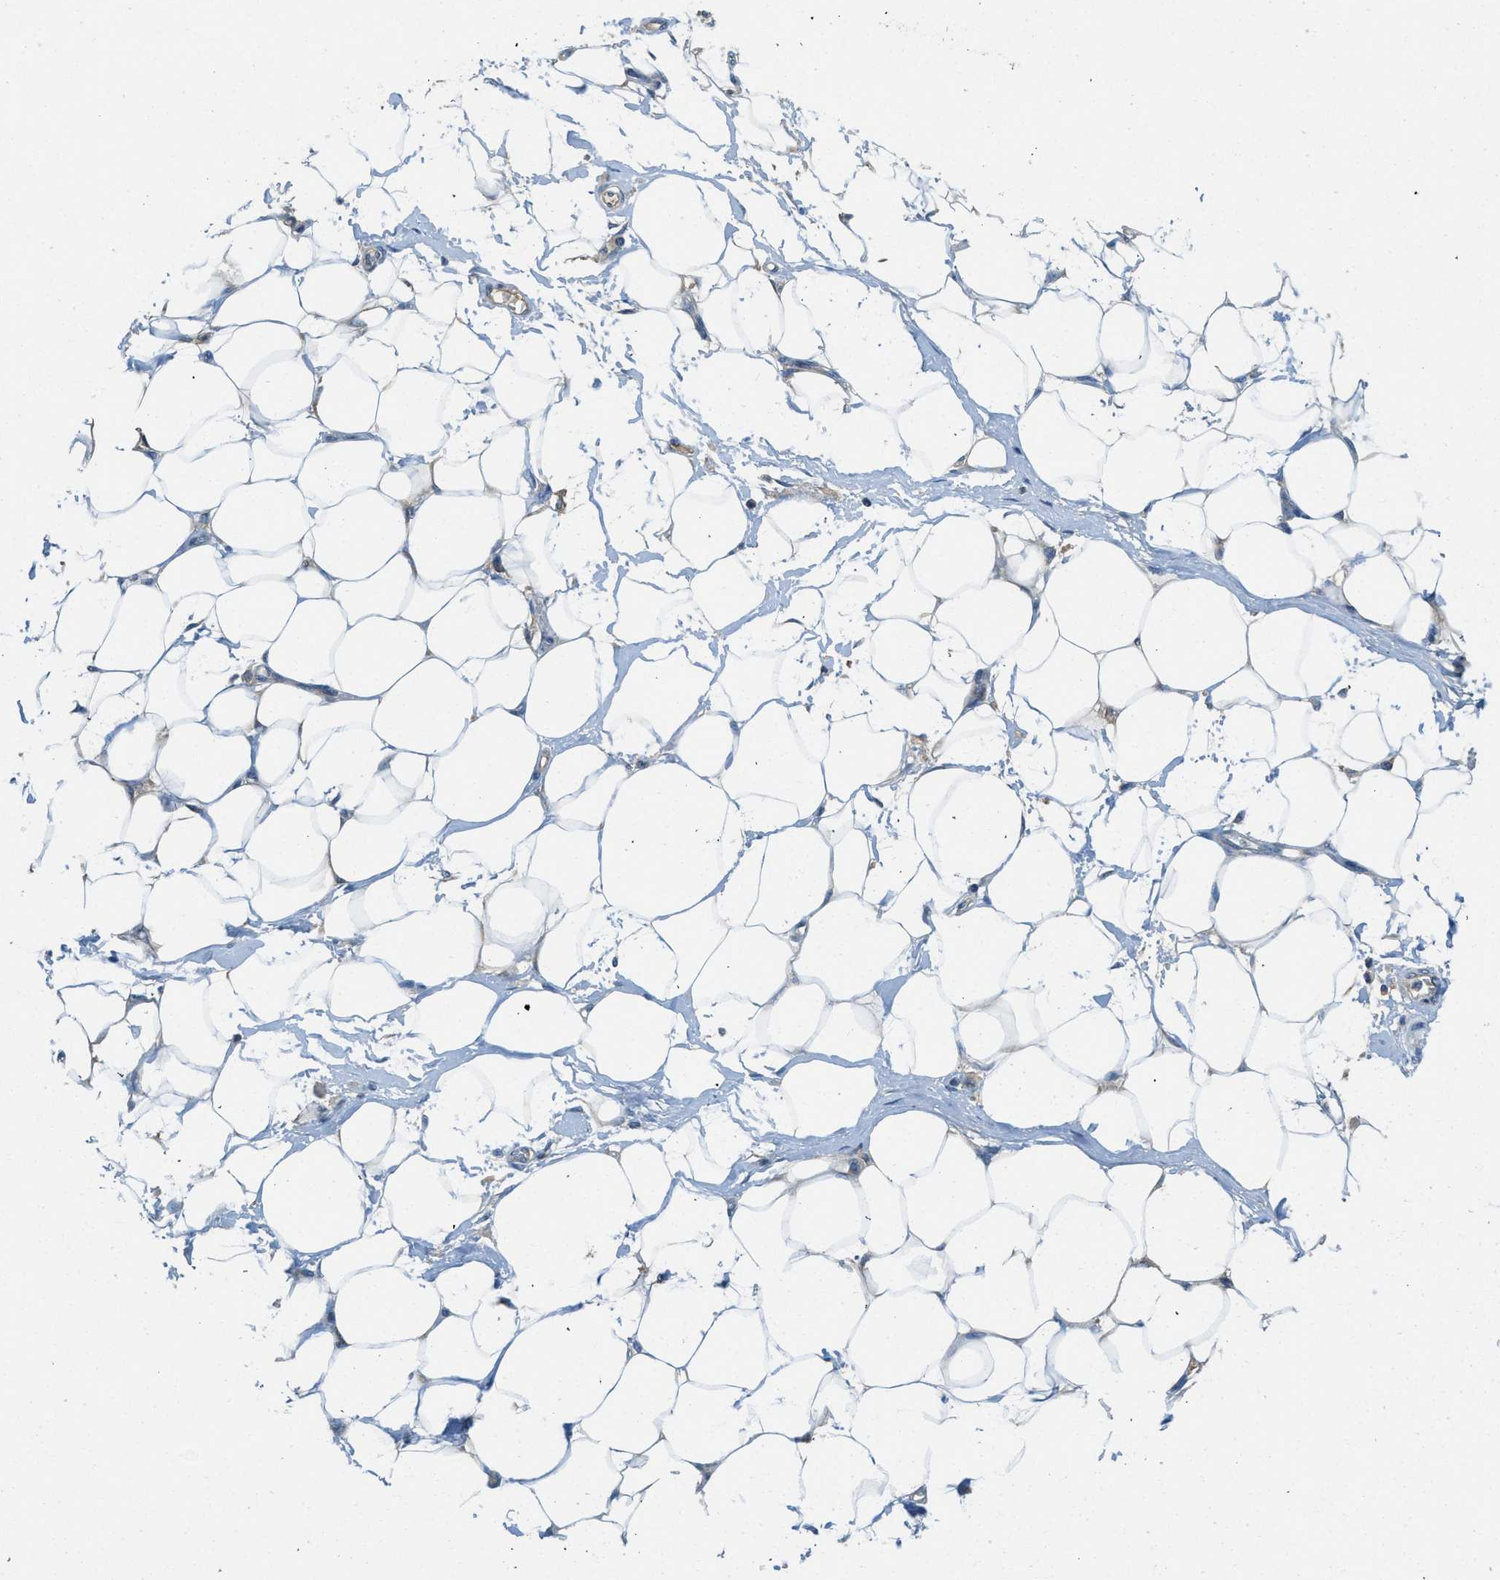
{"staining": {"intensity": "negative", "quantity": "none", "location": "none"}, "tissue": "adipose tissue", "cell_type": "Adipocytes", "image_type": "normal", "snomed": [{"axis": "morphology", "description": "Normal tissue, NOS"}, {"axis": "morphology", "description": "Urothelial carcinoma, High grade"}, {"axis": "topography", "description": "Vascular tissue"}, {"axis": "topography", "description": "Urinary bladder"}], "caption": "A high-resolution photomicrograph shows immunohistochemistry staining of normal adipose tissue, which demonstrates no significant expression in adipocytes. (Stains: DAB IHC with hematoxylin counter stain, Microscopy: brightfield microscopy at high magnification).", "gene": "BCAP31", "patient": {"sex": "female", "age": 56}}